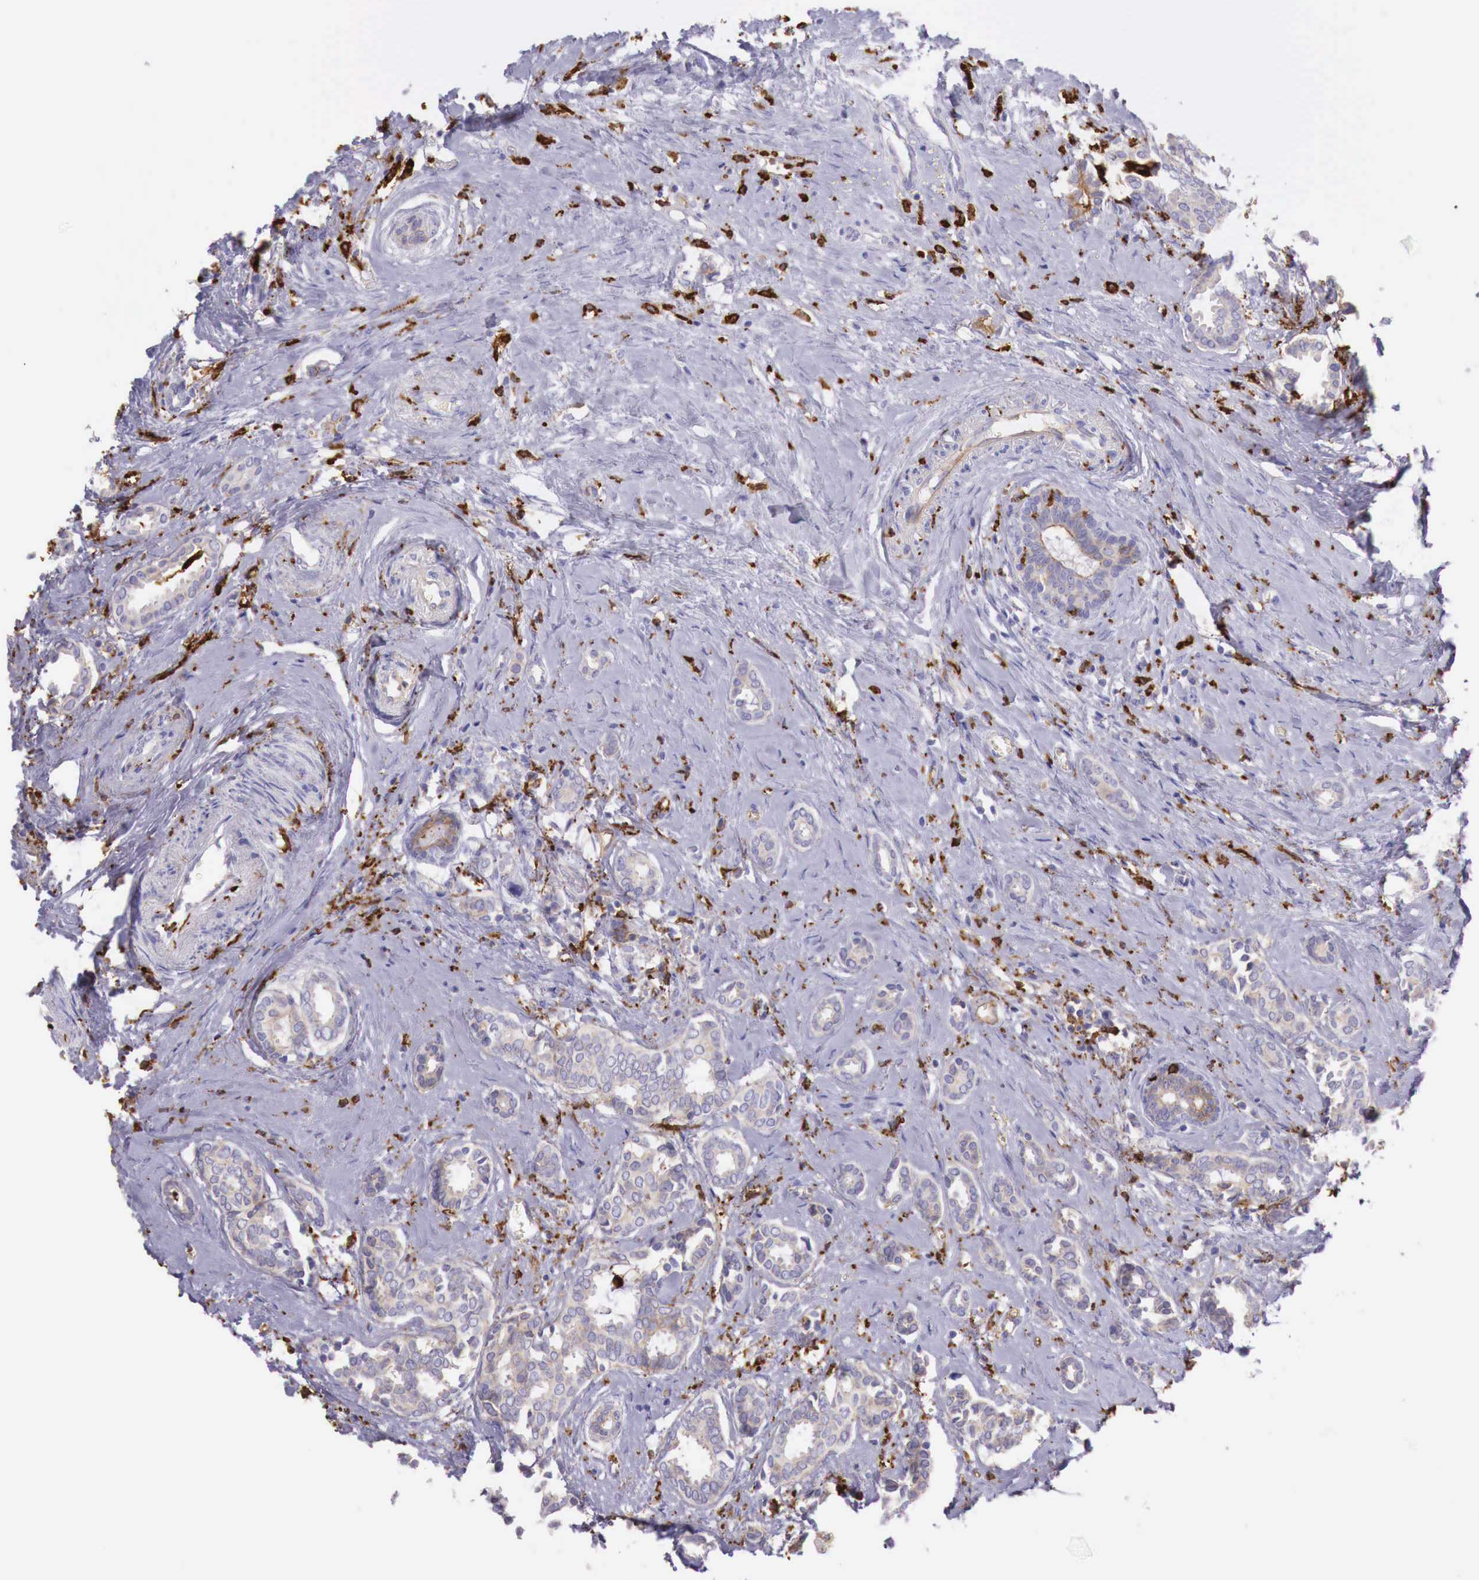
{"staining": {"intensity": "weak", "quantity": "25%-75%", "location": "cytoplasmic/membranous"}, "tissue": "breast cancer", "cell_type": "Tumor cells", "image_type": "cancer", "snomed": [{"axis": "morphology", "description": "Duct carcinoma"}, {"axis": "topography", "description": "Breast"}], "caption": "Protein staining by immunohistochemistry (IHC) displays weak cytoplasmic/membranous staining in about 25%-75% of tumor cells in breast intraductal carcinoma.", "gene": "MSR1", "patient": {"sex": "female", "age": 50}}